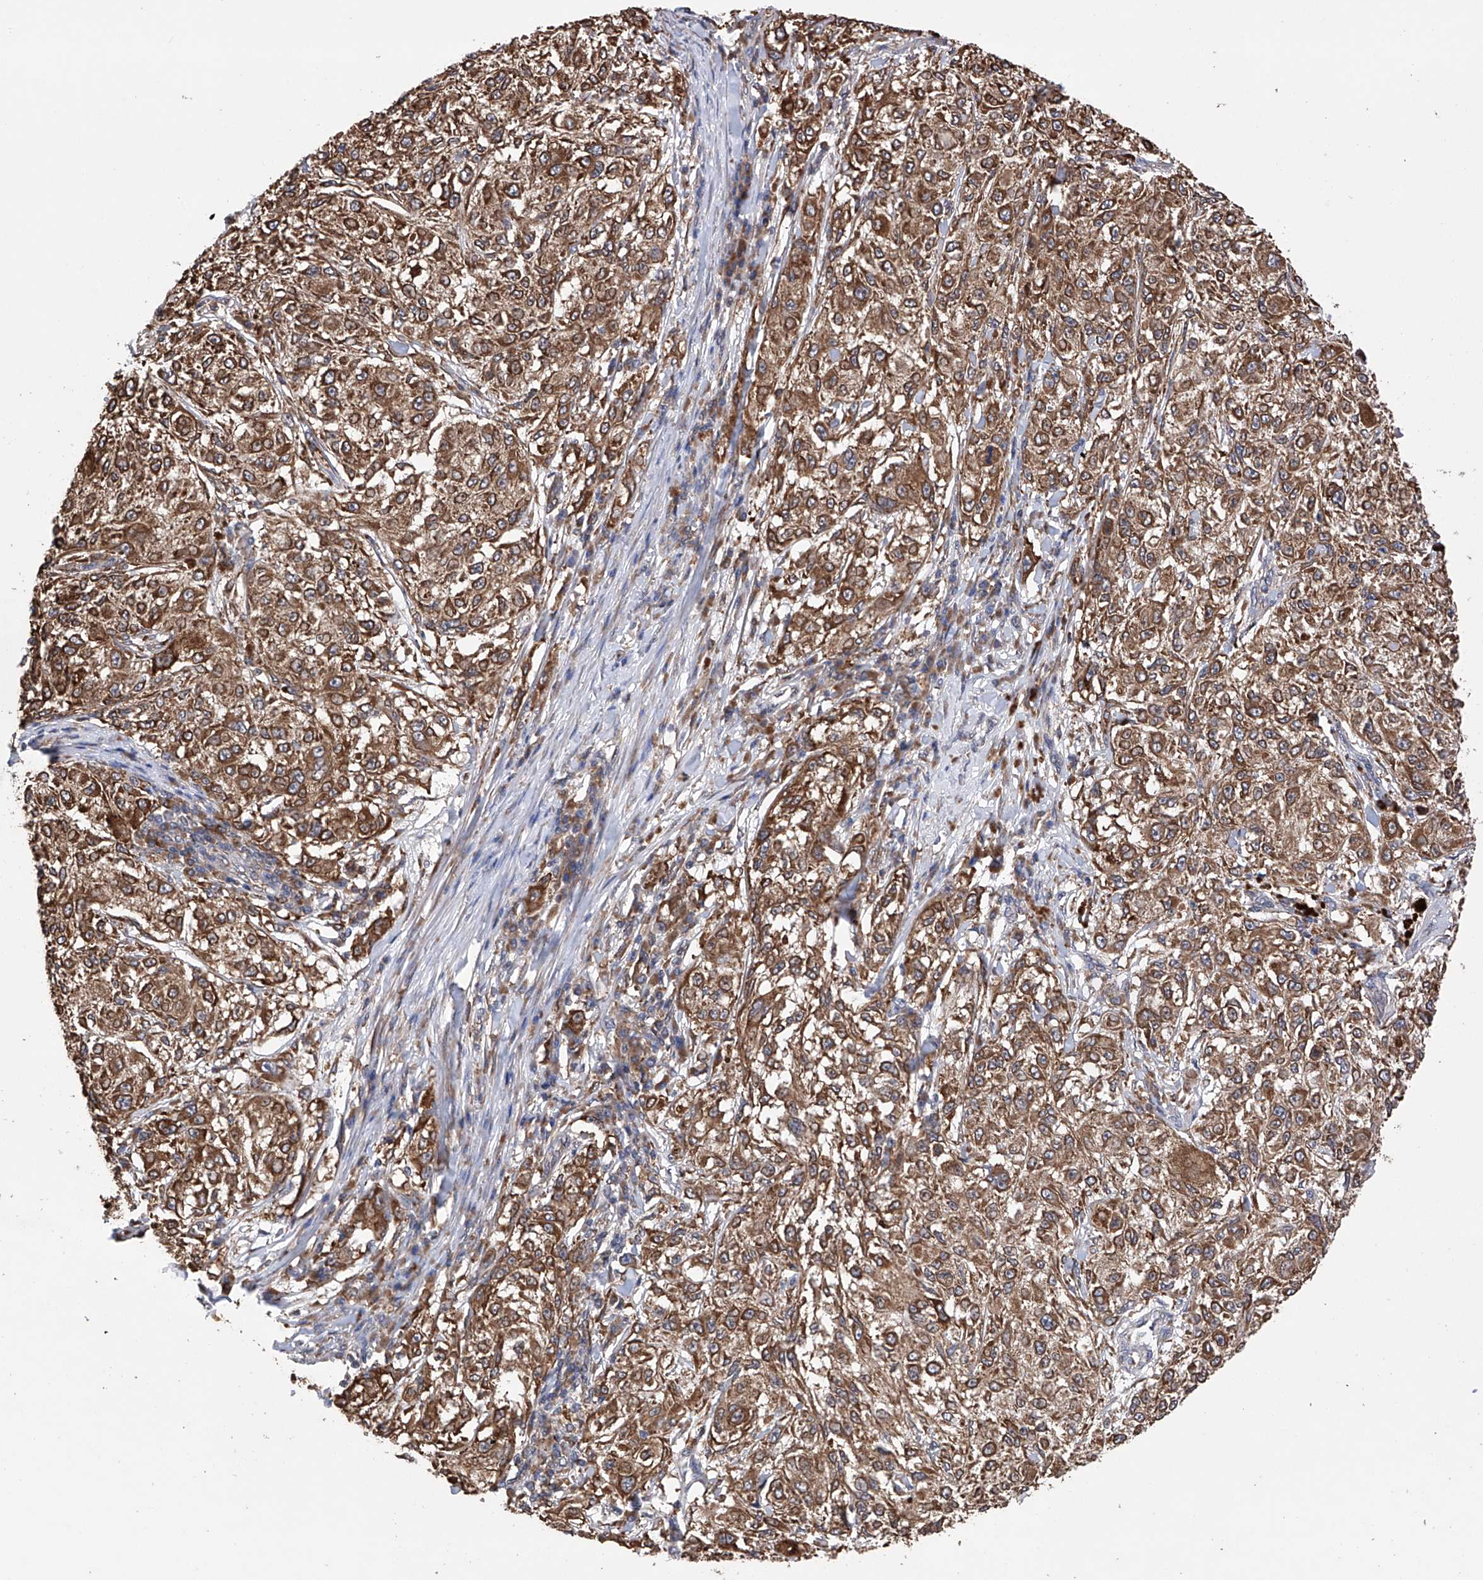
{"staining": {"intensity": "moderate", "quantity": ">75%", "location": "cytoplasmic/membranous"}, "tissue": "melanoma", "cell_type": "Tumor cells", "image_type": "cancer", "snomed": [{"axis": "morphology", "description": "Necrosis, NOS"}, {"axis": "morphology", "description": "Malignant melanoma, NOS"}, {"axis": "topography", "description": "Skin"}], "caption": "Human melanoma stained for a protein (brown) shows moderate cytoplasmic/membranous positive staining in approximately >75% of tumor cells.", "gene": "DNAH8", "patient": {"sex": "female", "age": 87}}